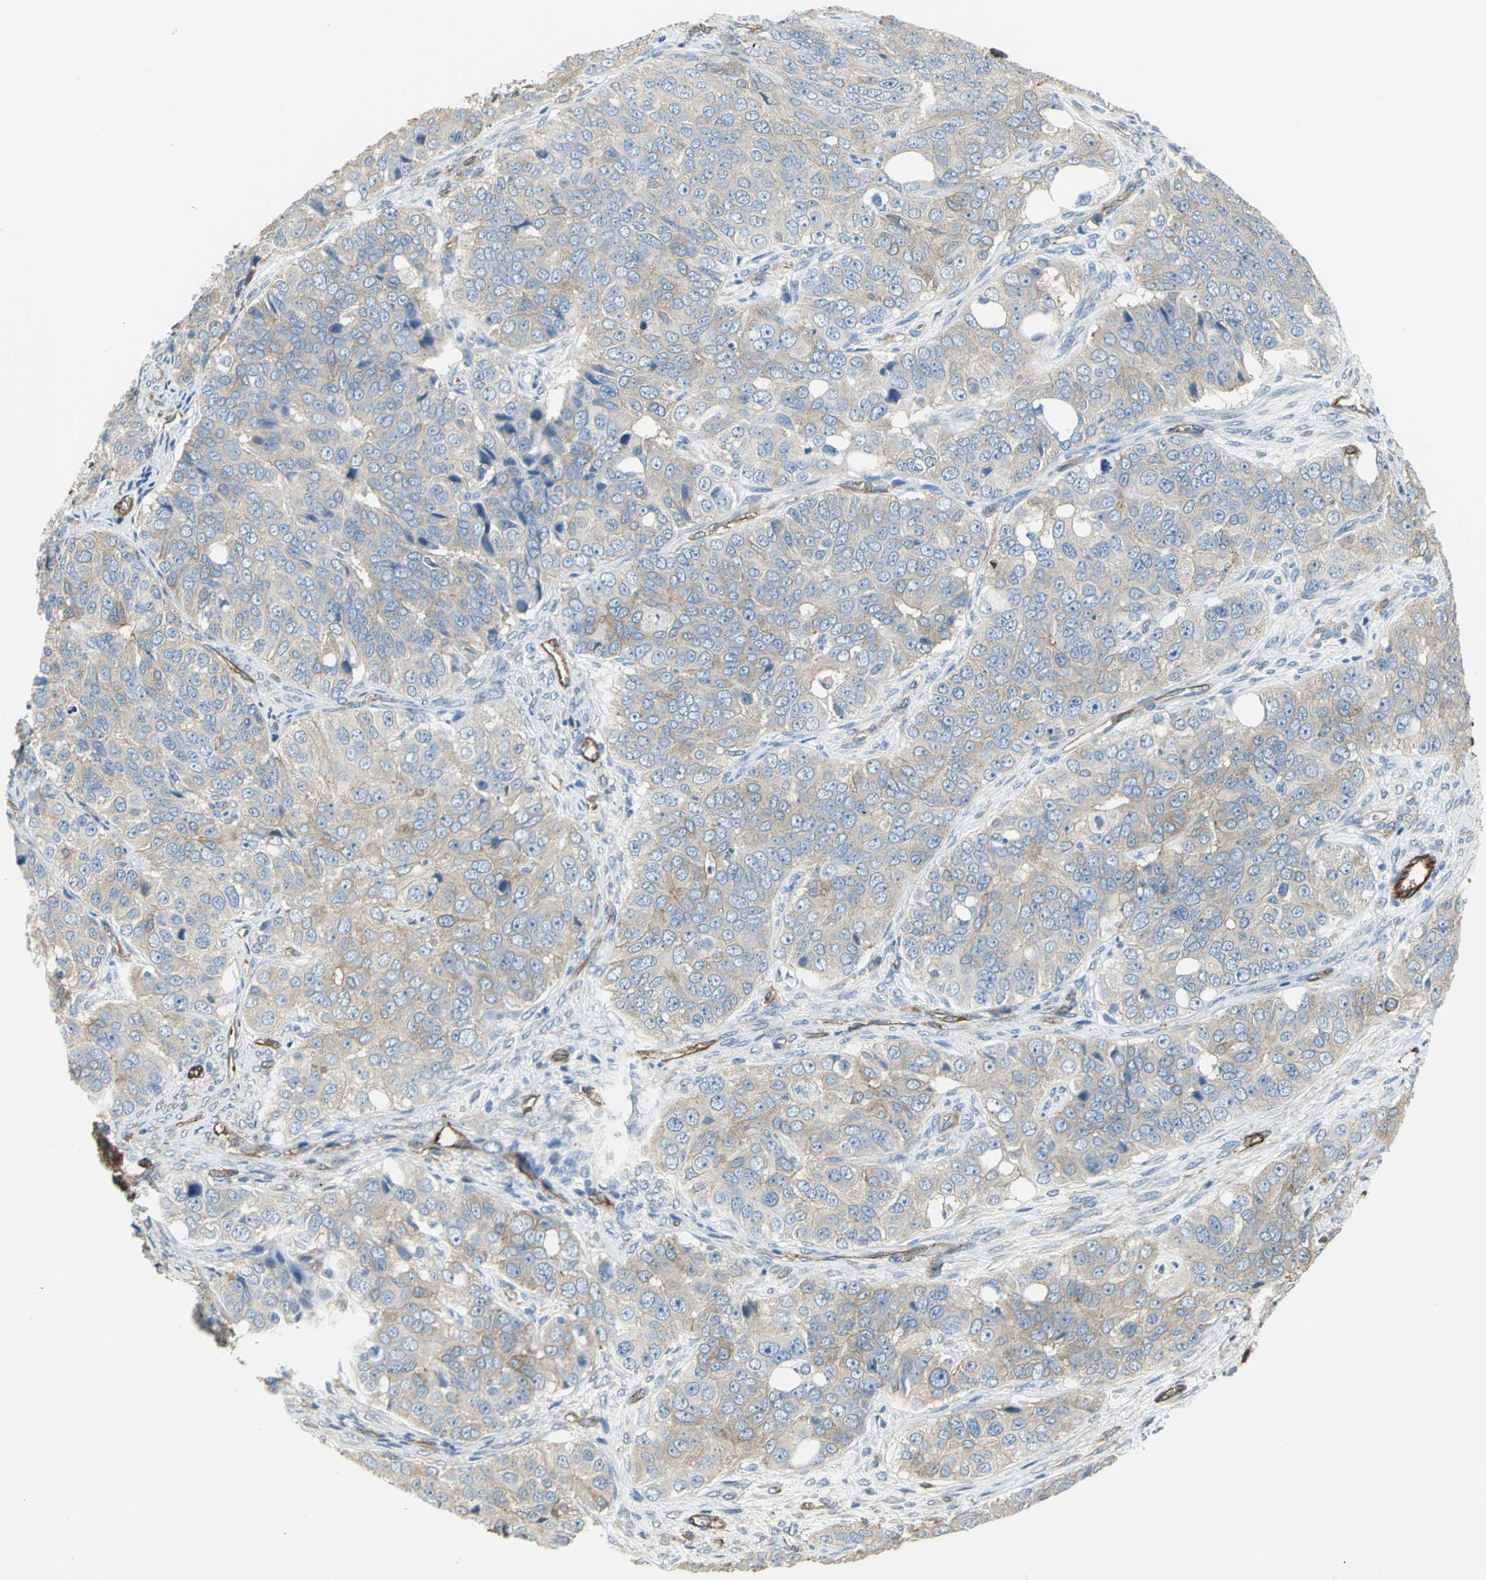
{"staining": {"intensity": "weak", "quantity": ">75%", "location": "cytoplasmic/membranous"}, "tissue": "ovarian cancer", "cell_type": "Tumor cells", "image_type": "cancer", "snomed": [{"axis": "morphology", "description": "Carcinoma, endometroid"}, {"axis": "topography", "description": "Ovary"}], "caption": "Protein expression analysis of endometroid carcinoma (ovarian) shows weak cytoplasmic/membranous expression in about >75% of tumor cells. The protein is stained brown, and the nuclei are stained in blue (DAB IHC with brightfield microscopy, high magnification).", "gene": "FLNB", "patient": {"sex": "female", "age": 51}}